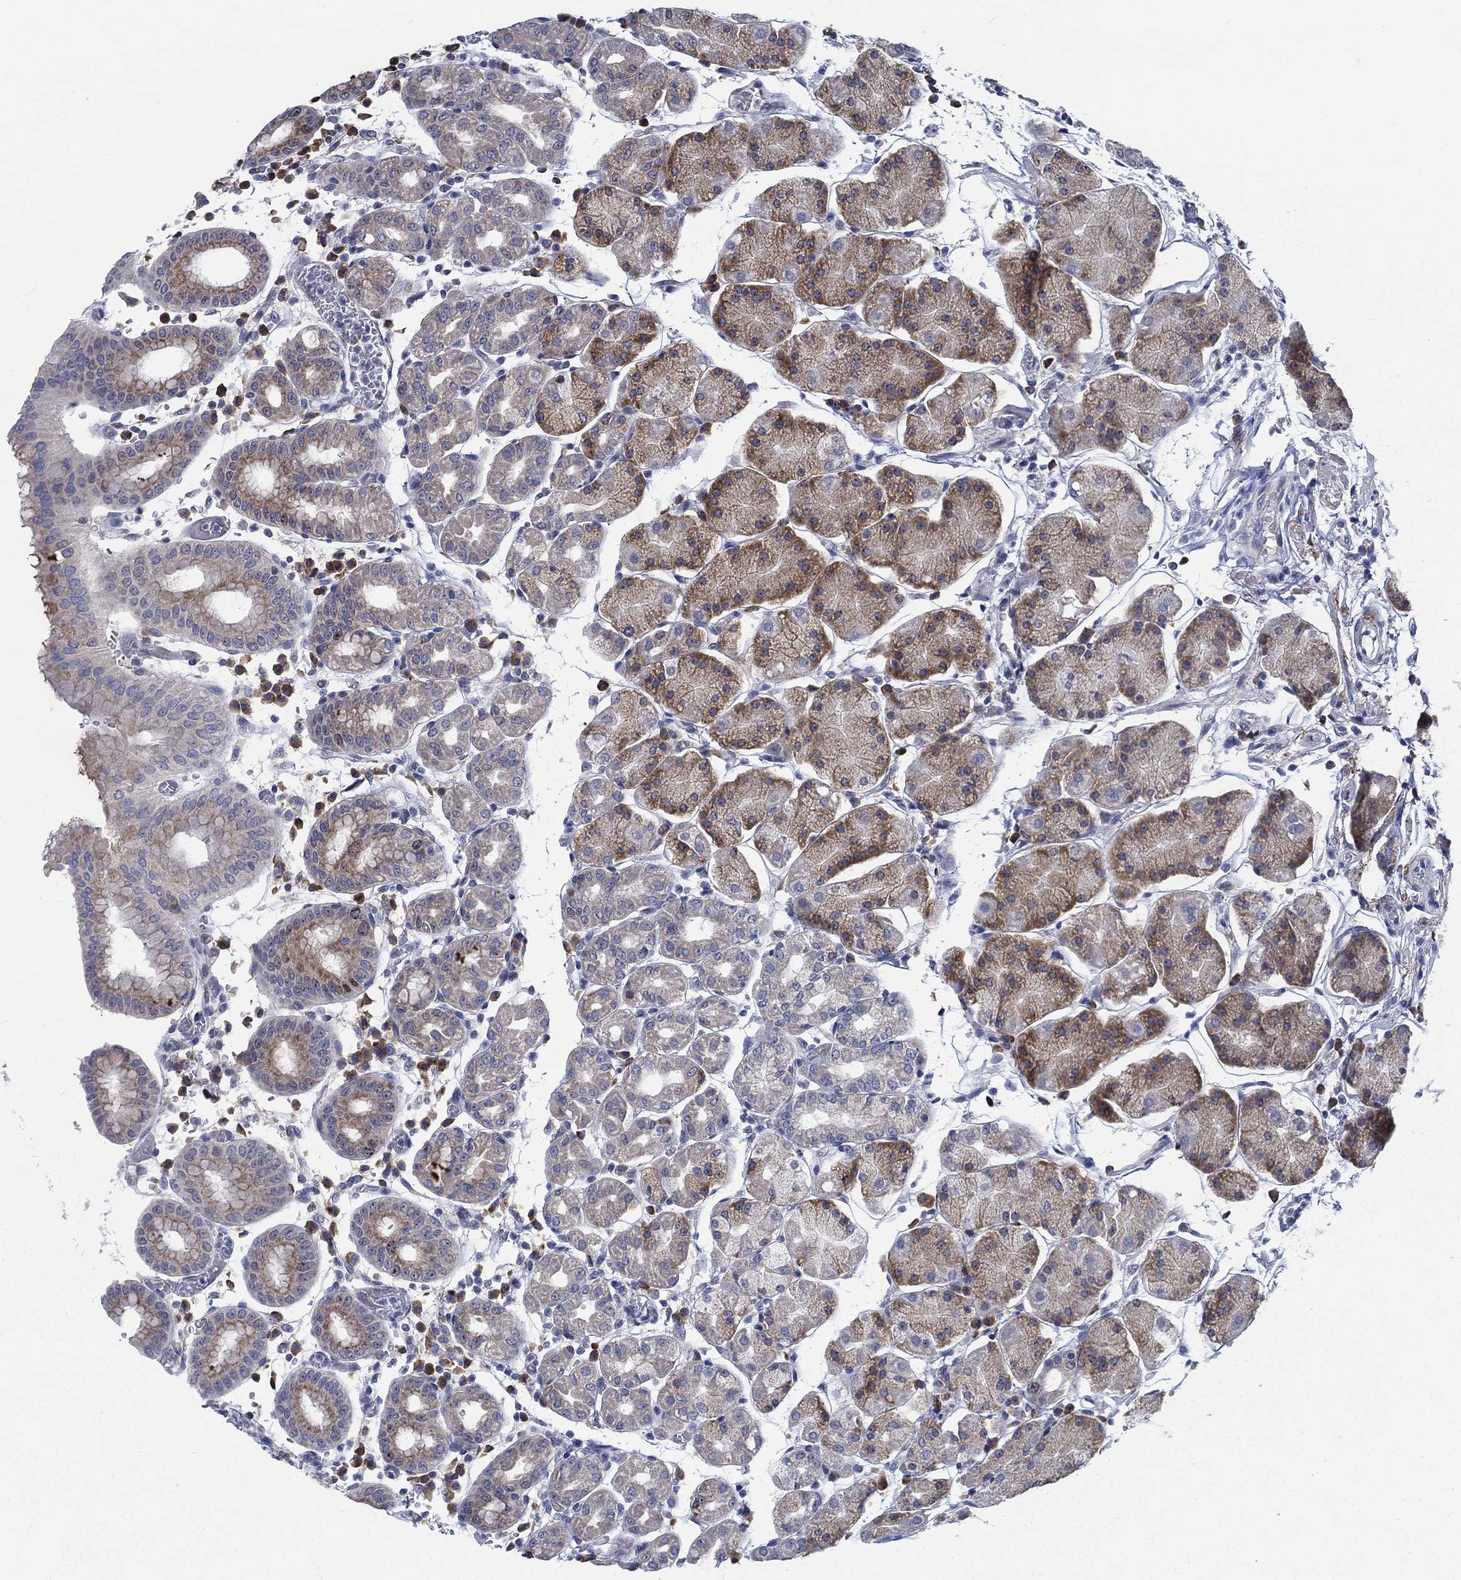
{"staining": {"intensity": "strong", "quantity": "<25%", "location": "cytoplasmic/membranous"}, "tissue": "stomach", "cell_type": "Glandular cells", "image_type": "normal", "snomed": [{"axis": "morphology", "description": "Normal tissue, NOS"}, {"axis": "topography", "description": "Stomach"}], "caption": "IHC image of benign stomach: human stomach stained using immunohistochemistry (IHC) reveals medium levels of strong protein expression localized specifically in the cytoplasmic/membranous of glandular cells, appearing as a cytoplasmic/membranous brown color.", "gene": "MMP24", "patient": {"sex": "male", "age": 54}}